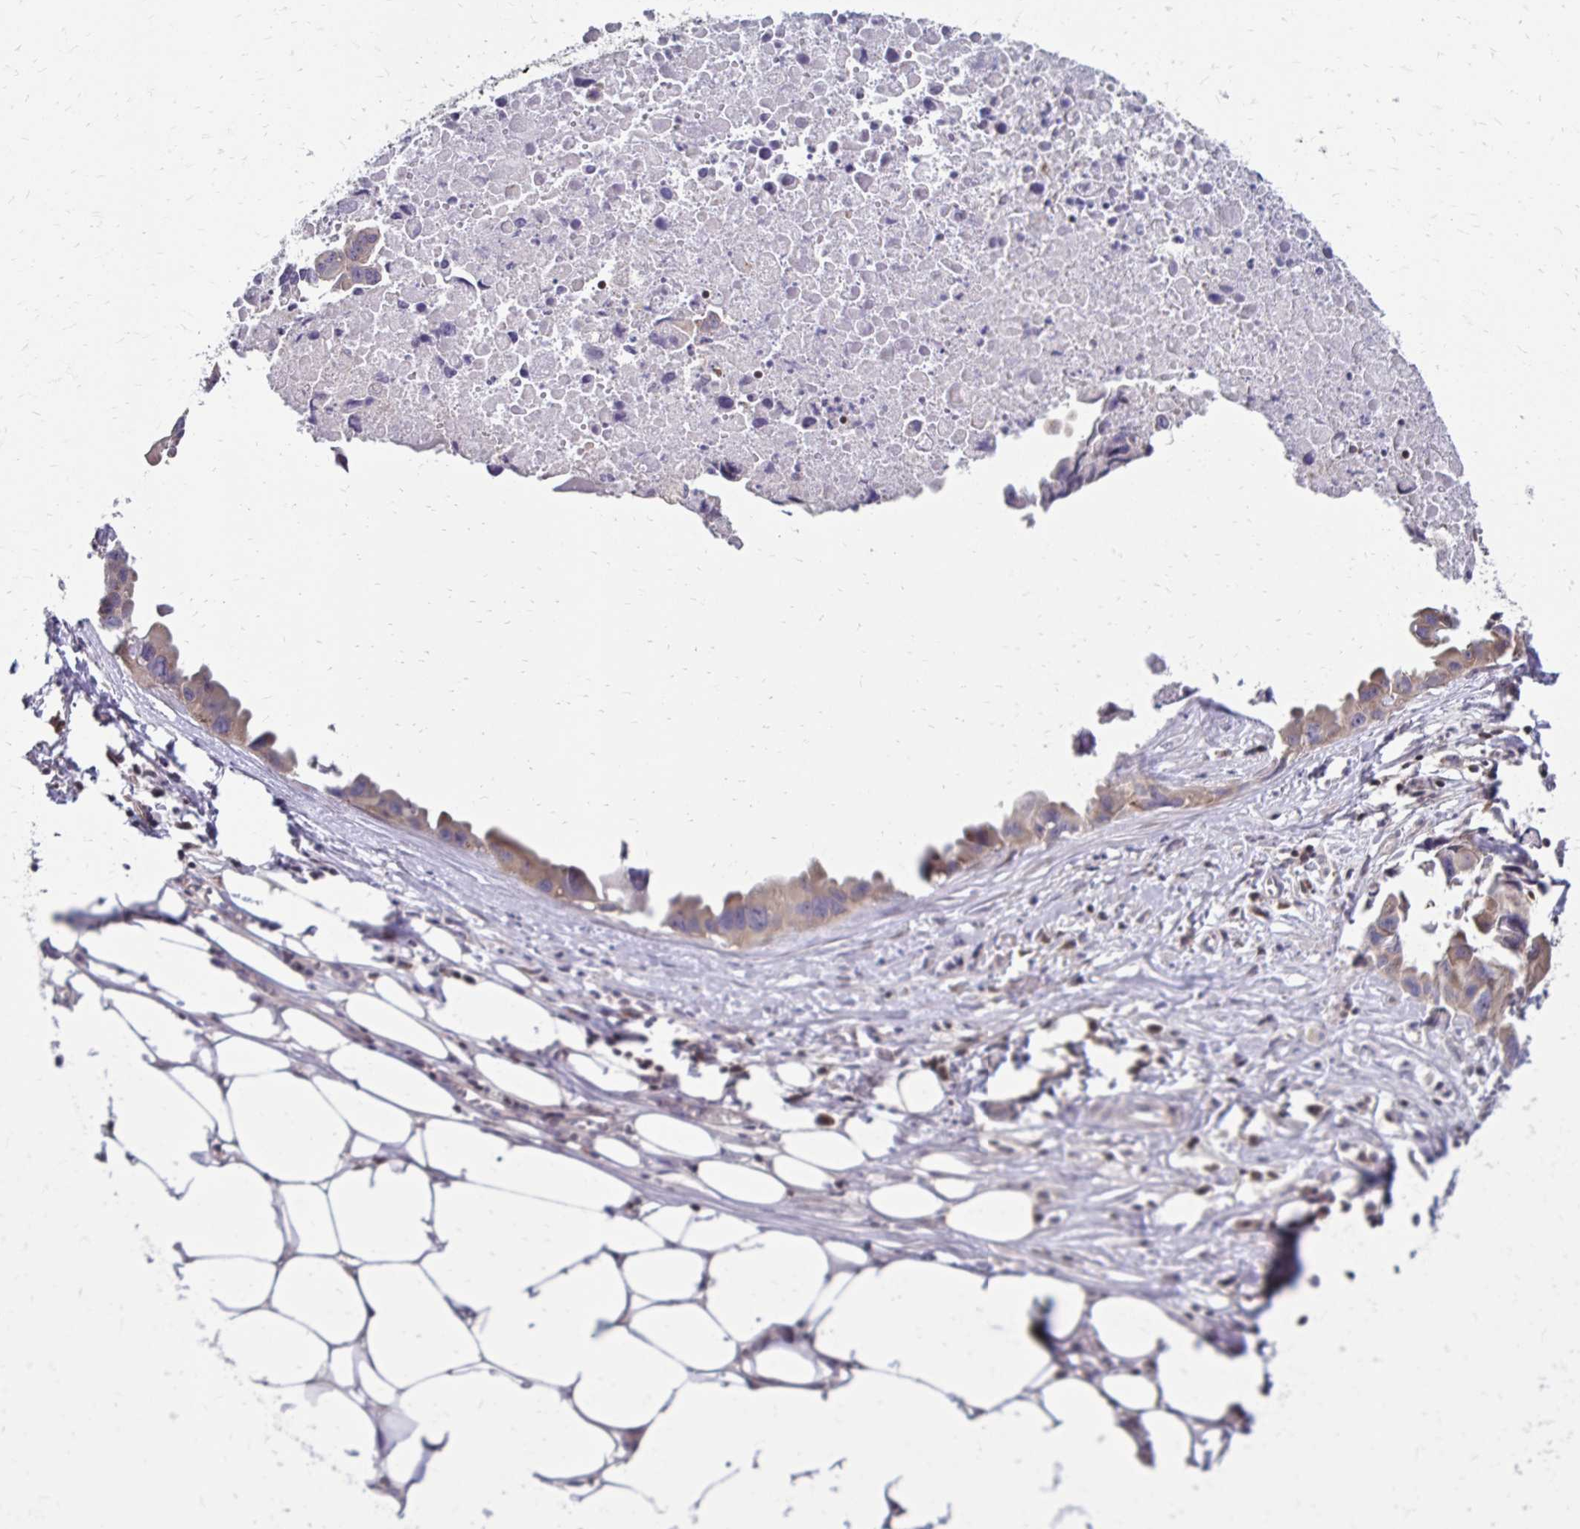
{"staining": {"intensity": "negative", "quantity": "none", "location": "none"}, "tissue": "lung cancer", "cell_type": "Tumor cells", "image_type": "cancer", "snomed": [{"axis": "morphology", "description": "Adenocarcinoma, NOS"}, {"axis": "topography", "description": "Lymph node"}, {"axis": "topography", "description": "Lung"}], "caption": "Image shows no significant protein expression in tumor cells of adenocarcinoma (lung).", "gene": "CBX7", "patient": {"sex": "male", "age": 64}}